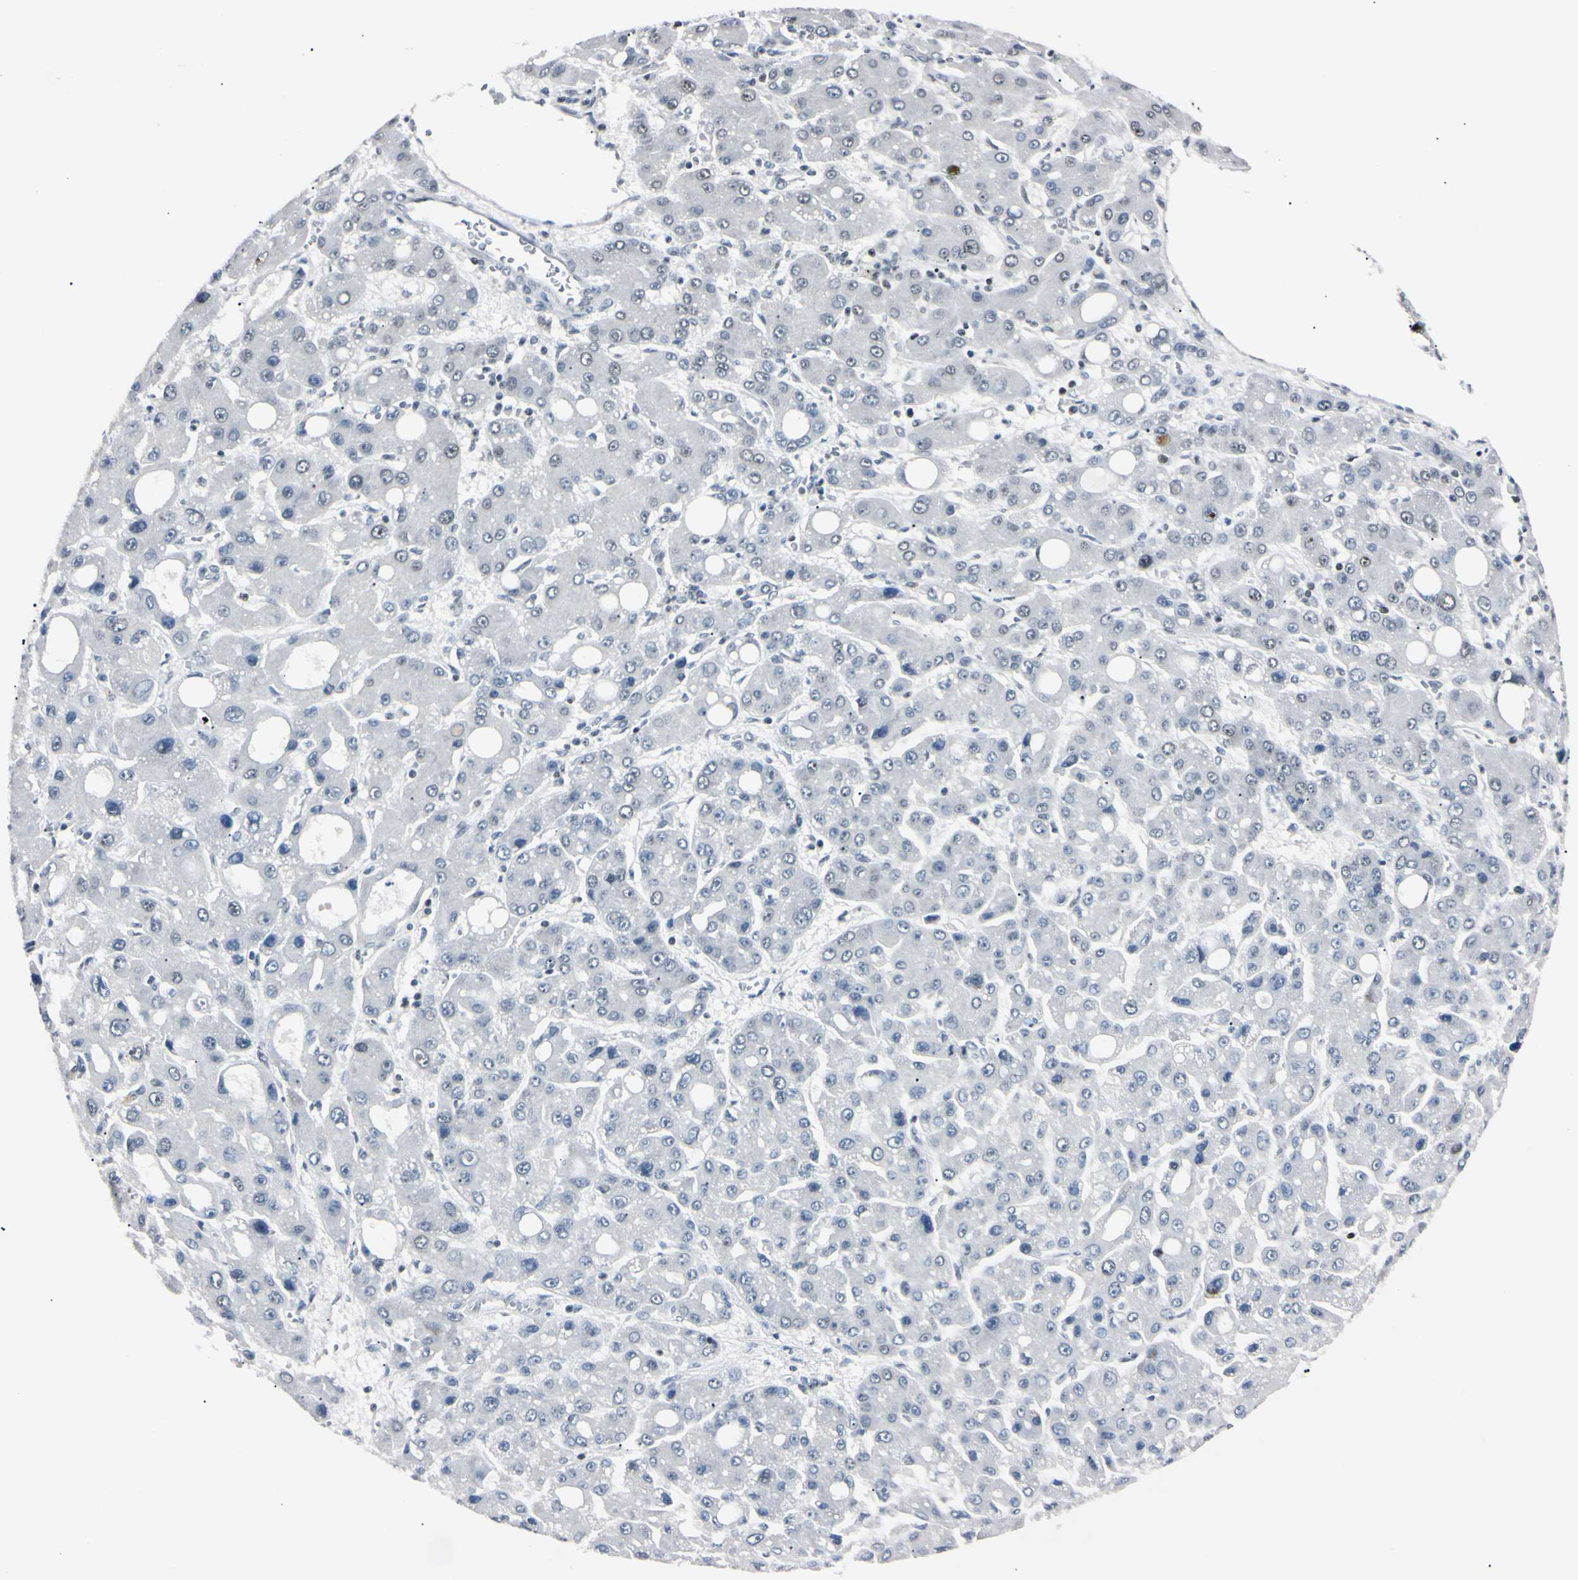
{"staining": {"intensity": "negative", "quantity": "none", "location": "none"}, "tissue": "liver cancer", "cell_type": "Tumor cells", "image_type": "cancer", "snomed": [{"axis": "morphology", "description": "Carcinoma, Hepatocellular, NOS"}, {"axis": "topography", "description": "Liver"}], "caption": "This is a image of IHC staining of liver hepatocellular carcinoma, which shows no staining in tumor cells.", "gene": "C1orf174", "patient": {"sex": "male", "age": 55}}